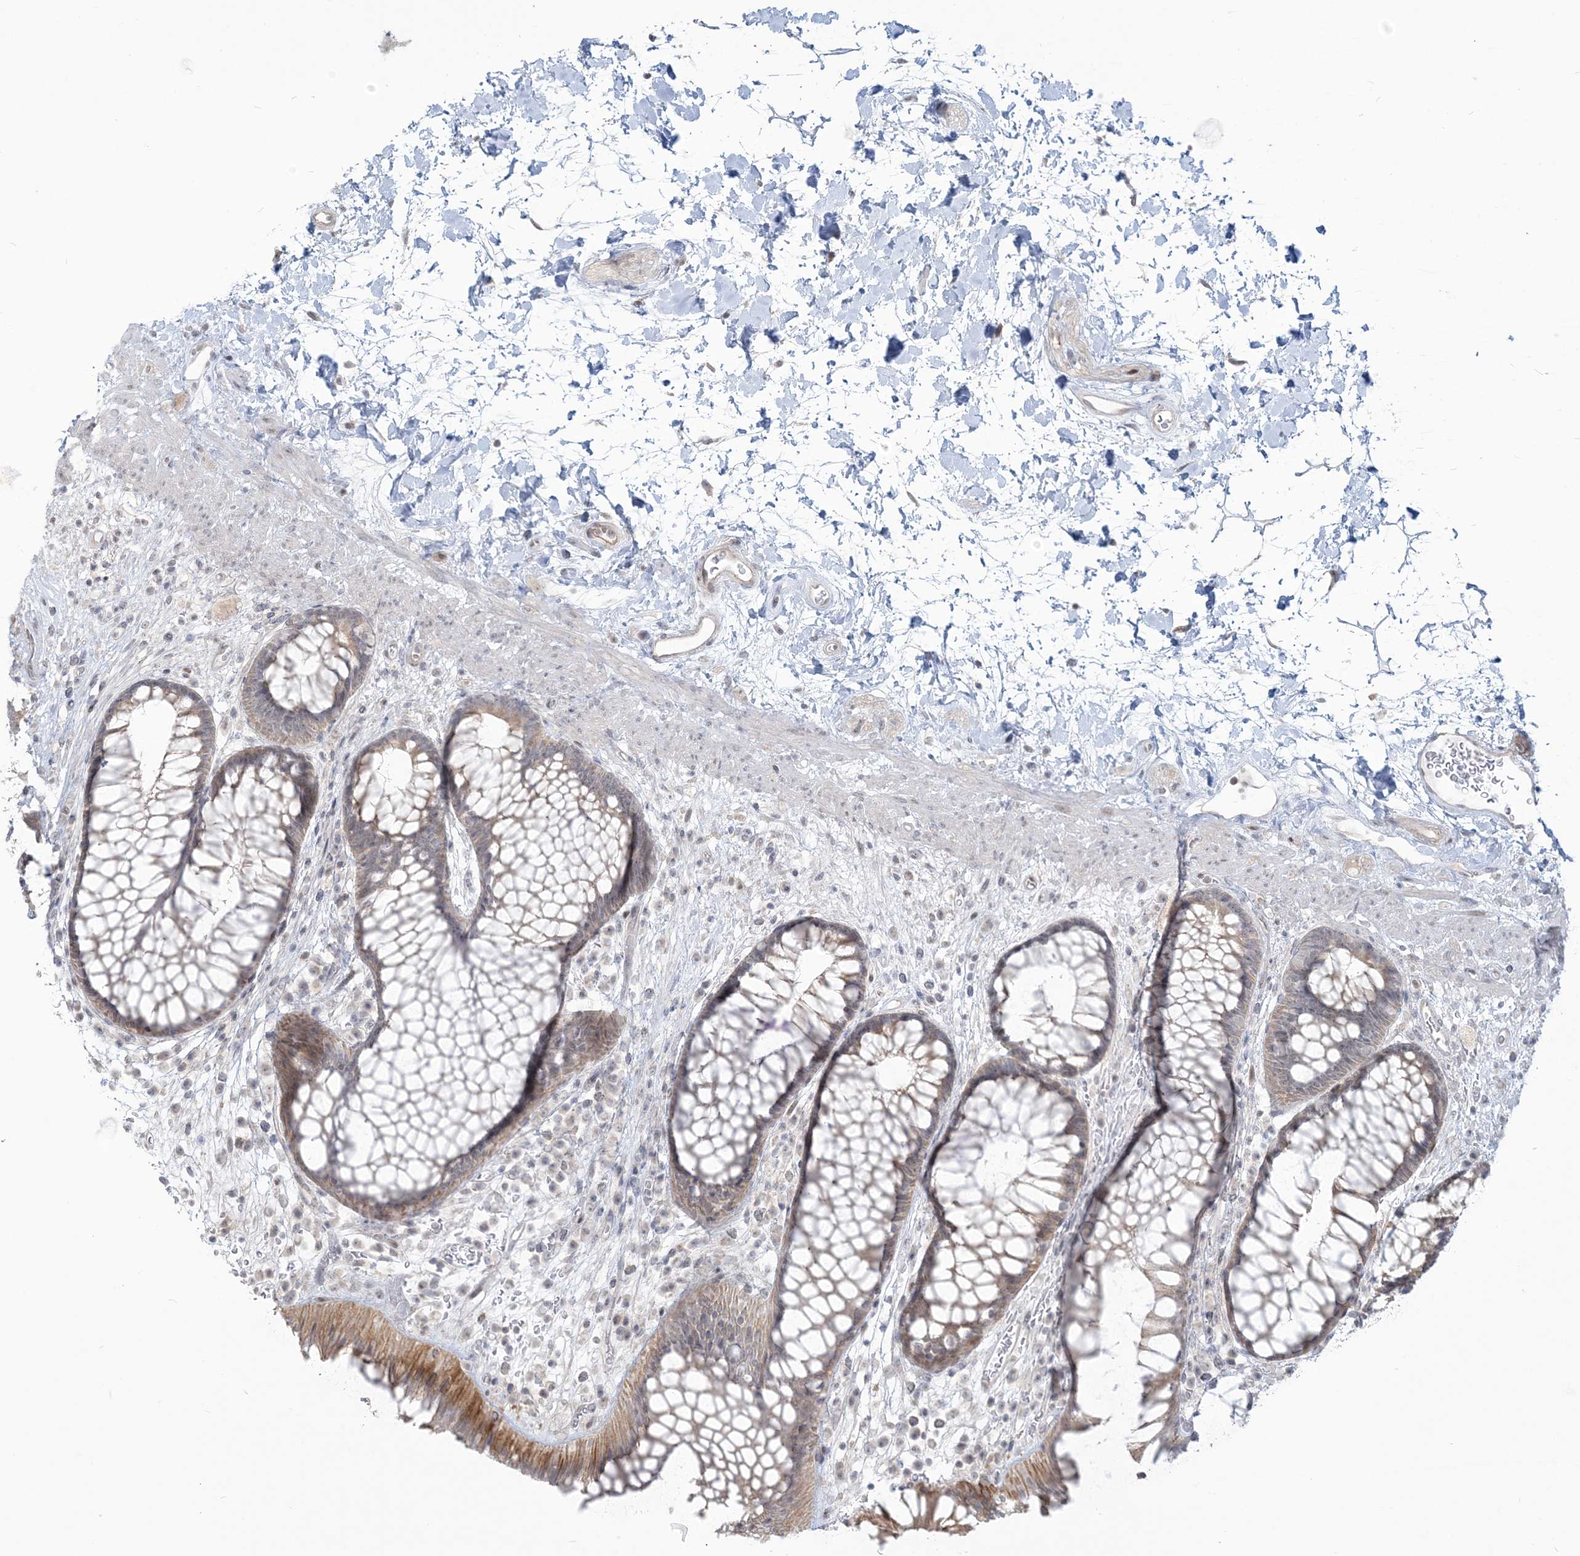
{"staining": {"intensity": "moderate", "quantity": "<25%", "location": "cytoplasmic/membranous"}, "tissue": "rectum", "cell_type": "Glandular cells", "image_type": "normal", "snomed": [{"axis": "morphology", "description": "Normal tissue, NOS"}, {"axis": "topography", "description": "Rectum"}], "caption": "Immunohistochemistry (IHC) micrograph of unremarkable rectum stained for a protein (brown), which displays low levels of moderate cytoplasmic/membranous positivity in about <25% of glandular cells.", "gene": "SDAD1", "patient": {"sex": "male", "age": 51}}